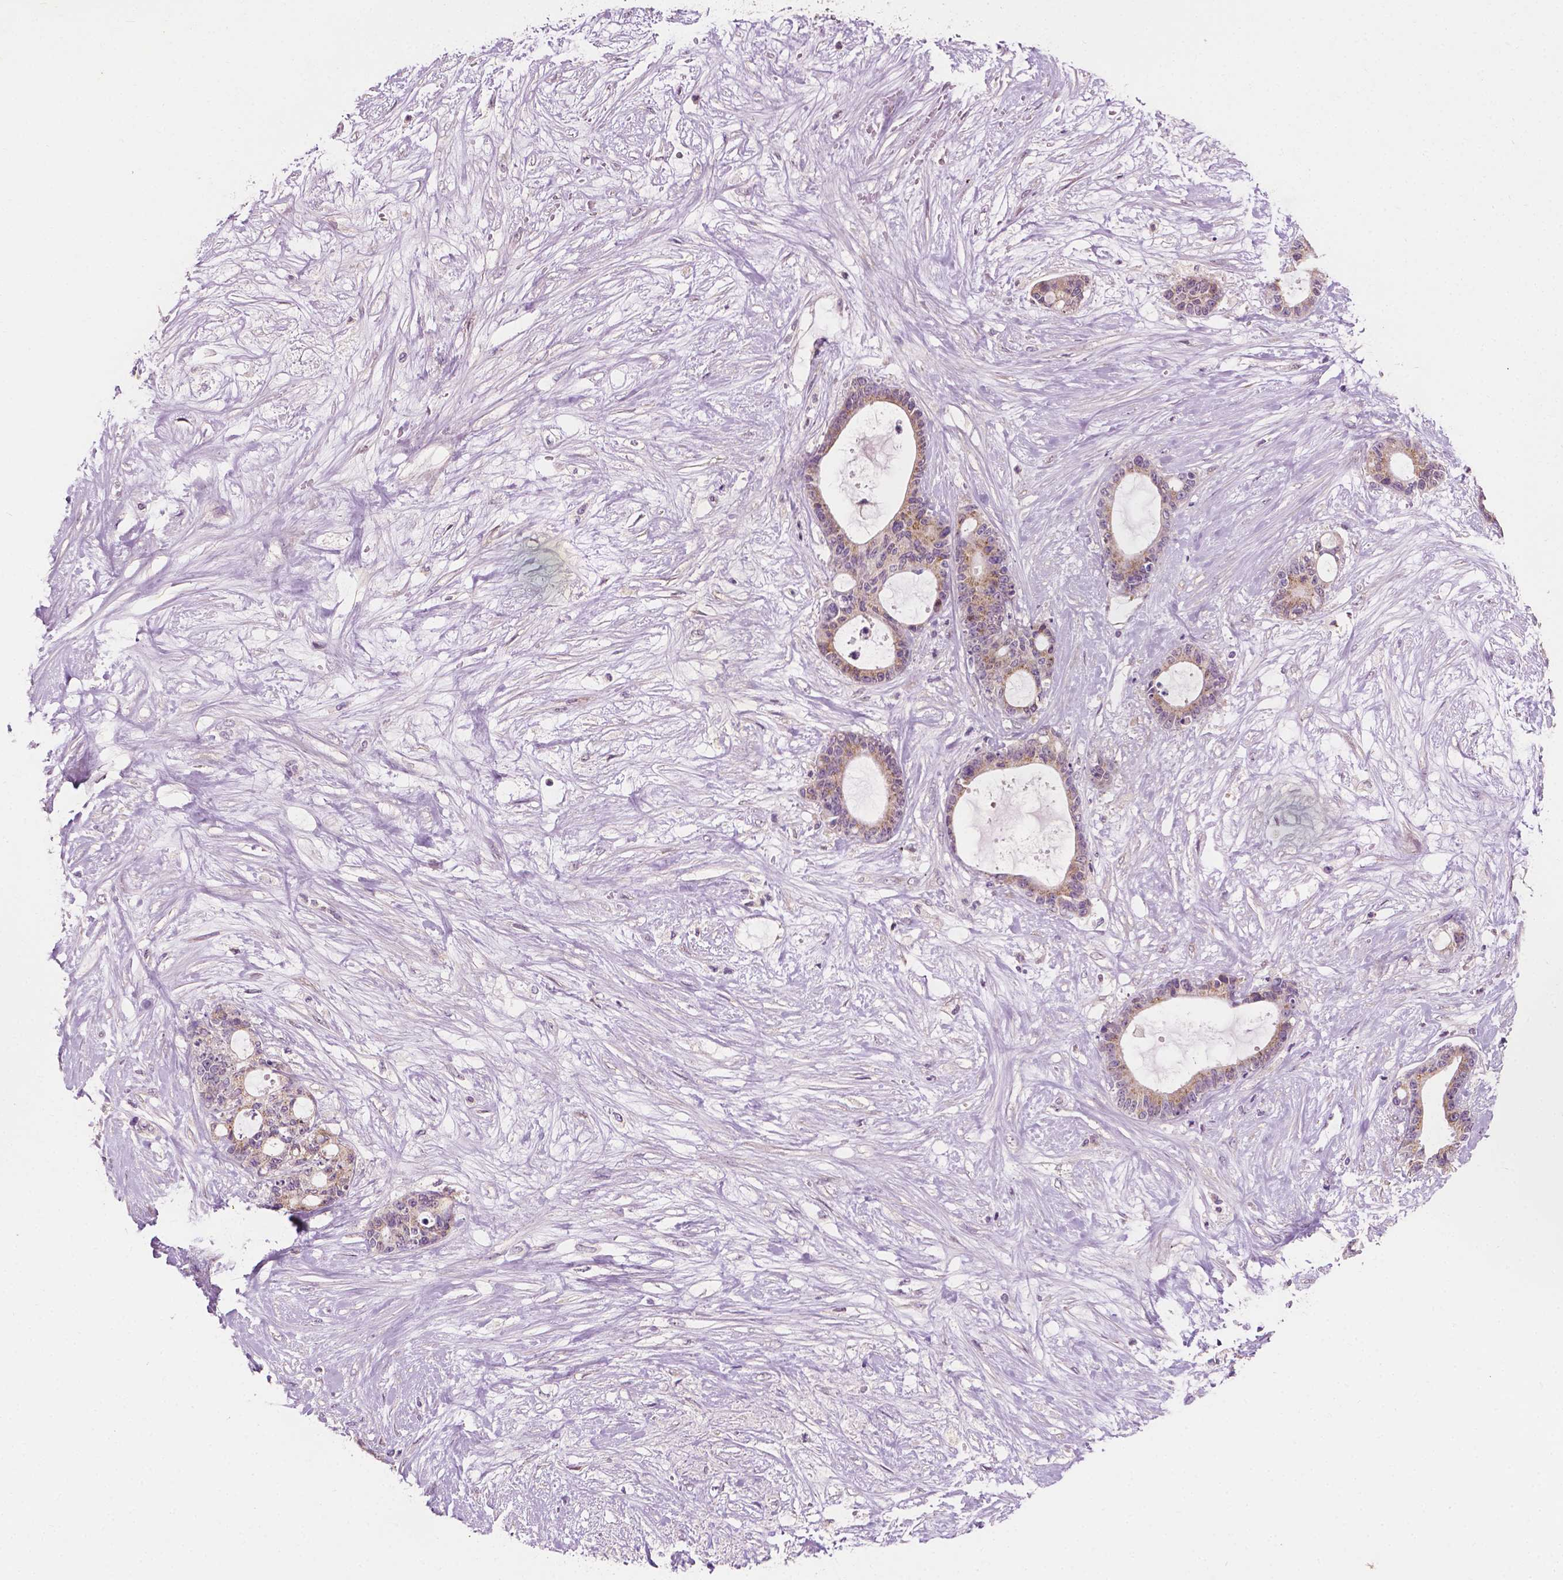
{"staining": {"intensity": "weak", "quantity": ">75%", "location": "cytoplasmic/membranous"}, "tissue": "liver cancer", "cell_type": "Tumor cells", "image_type": "cancer", "snomed": [{"axis": "morphology", "description": "Normal tissue, NOS"}, {"axis": "morphology", "description": "Cholangiocarcinoma"}, {"axis": "topography", "description": "Liver"}, {"axis": "topography", "description": "Peripheral nerve tissue"}], "caption": "Immunohistochemistry histopathology image of liver cancer (cholangiocarcinoma) stained for a protein (brown), which displays low levels of weak cytoplasmic/membranous expression in approximately >75% of tumor cells.", "gene": "EBAG9", "patient": {"sex": "female", "age": 73}}